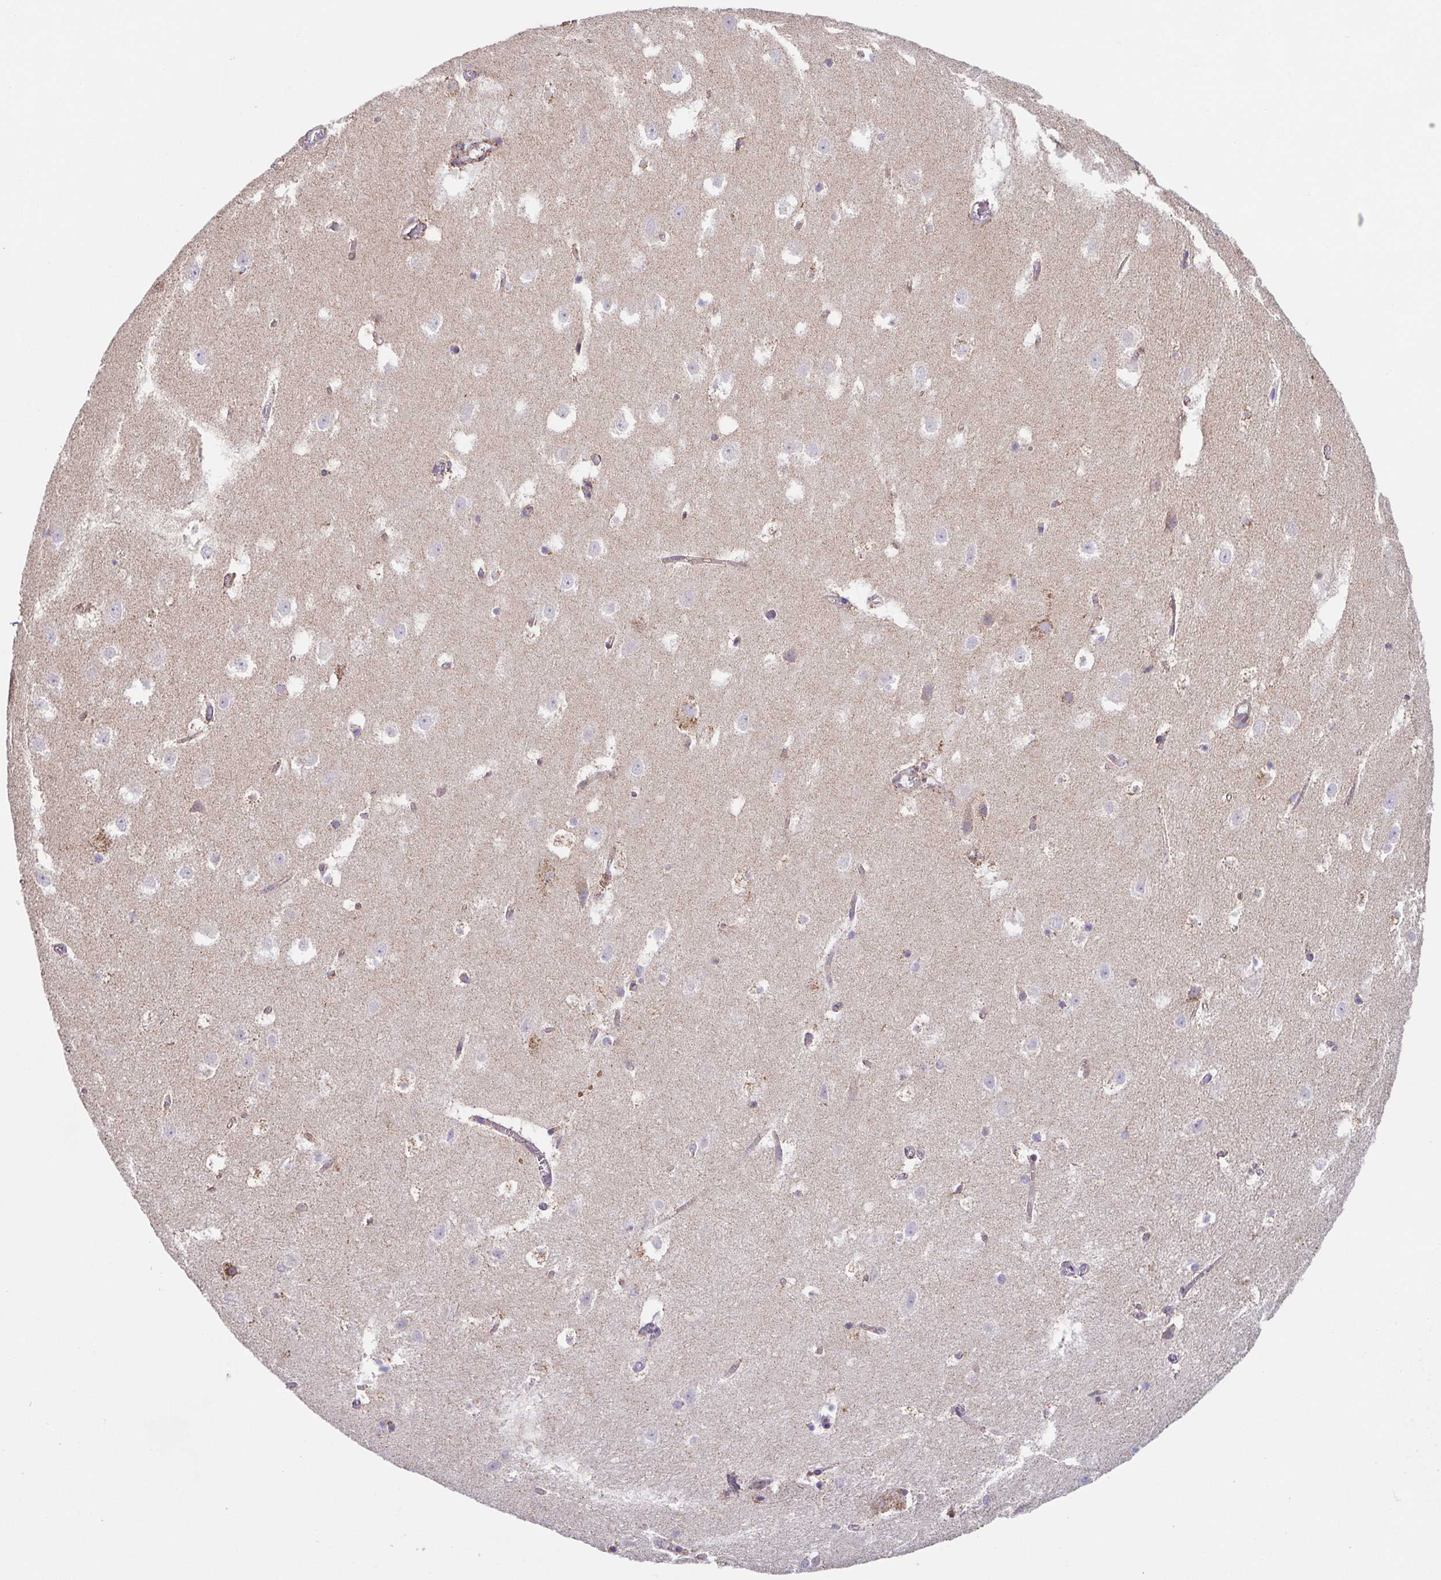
{"staining": {"intensity": "negative", "quantity": "none", "location": "none"}, "tissue": "hippocampus", "cell_type": "Glial cells", "image_type": "normal", "snomed": [{"axis": "morphology", "description": "Normal tissue, NOS"}, {"axis": "topography", "description": "Hippocampus"}], "caption": "High magnification brightfield microscopy of normal hippocampus stained with DAB (brown) and counterstained with hematoxylin (blue): glial cells show no significant expression.", "gene": "GINM1", "patient": {"sex": "female", "age": 52}}